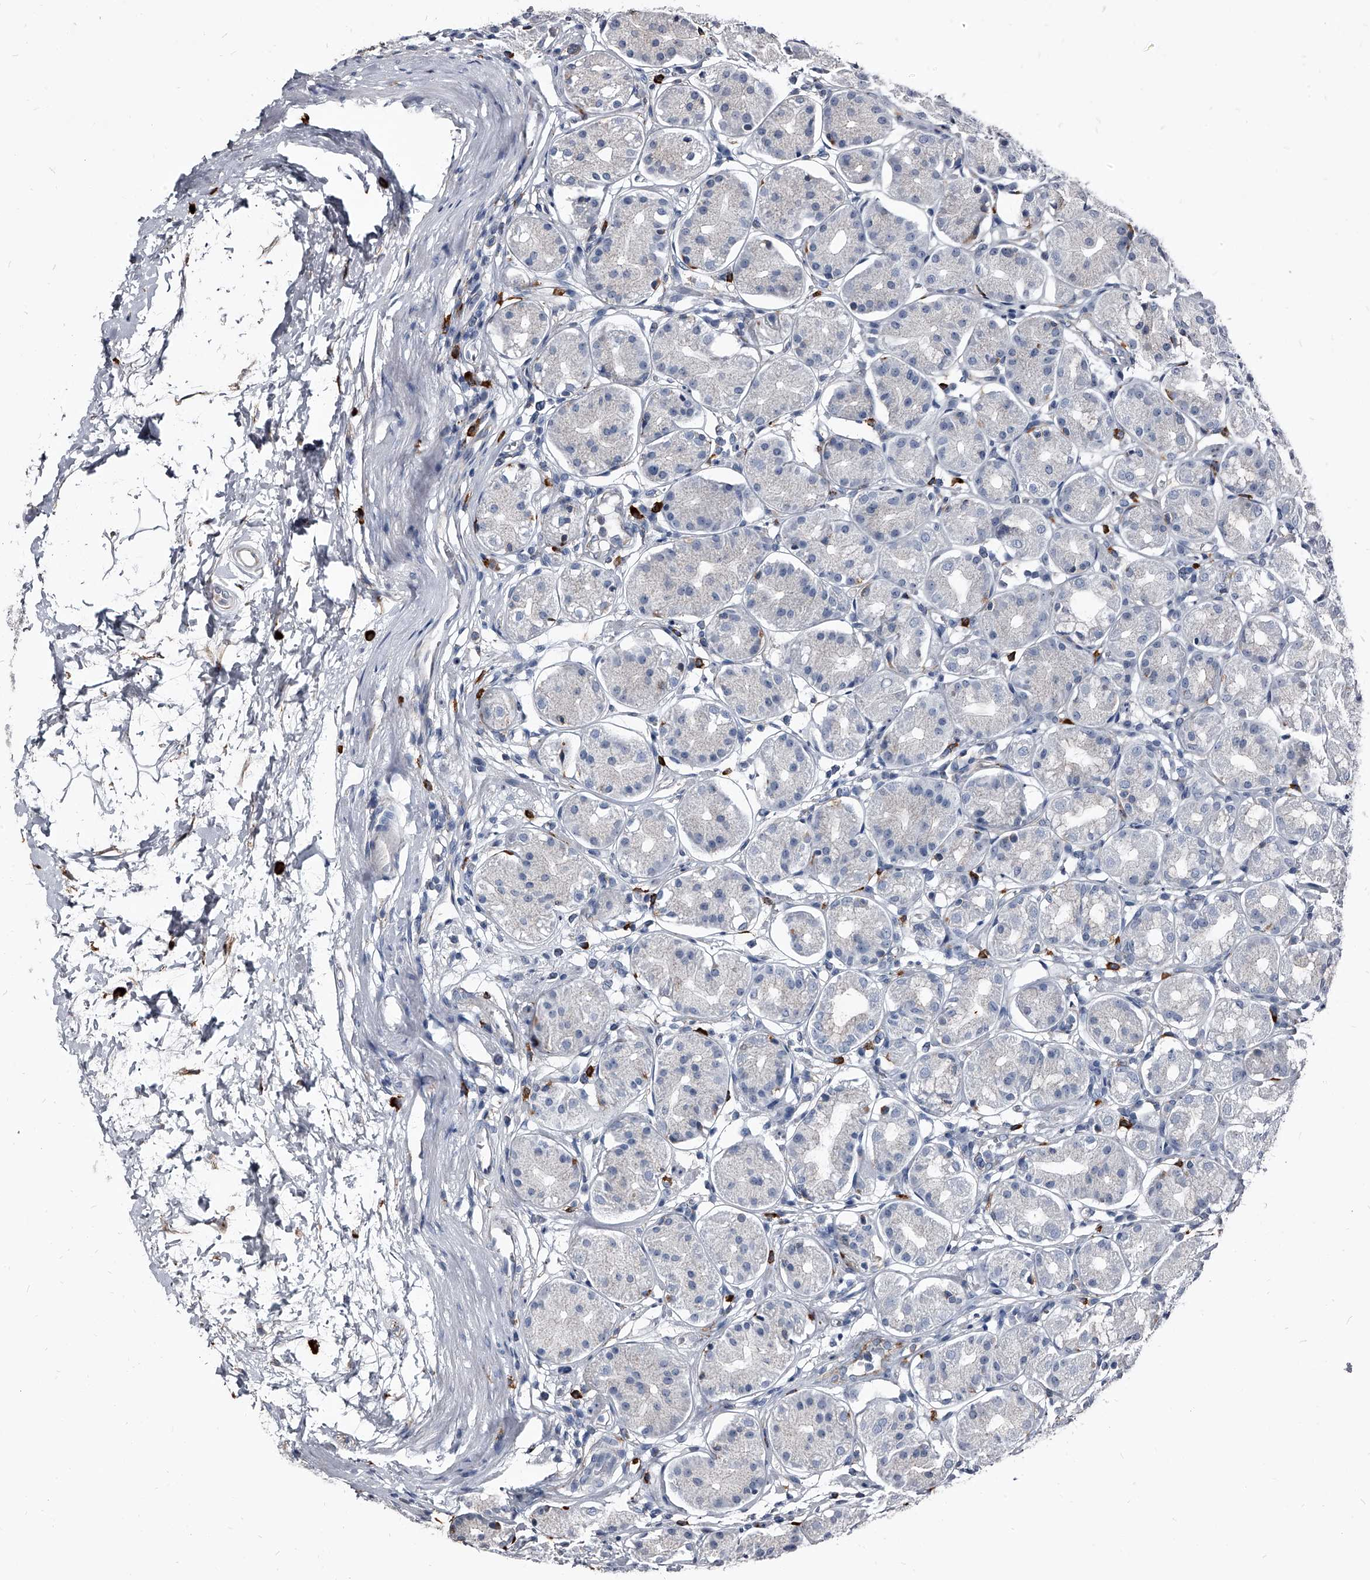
{"staining": {"intensity": "negative", "quantity": "none", "location": "none"}, "tissue": "stomach", "cell_type": "Glandular cells", "image_type": "normal", "snomed": [{"axis": "morphology", "description": "Normal tissue, NOS"}, {"axis": "topography", "description": "Stomach"}, {"axis": "topography", "description": "Stomach, lower"}], "caption": "Immunohistochemistry histopathology image of unremarkable human stomach stained for a protein (brown), which displays no positivity in glandular cells.", "gene": "PGLYRP3", "patient": {"sex": "female", "age": 56}}